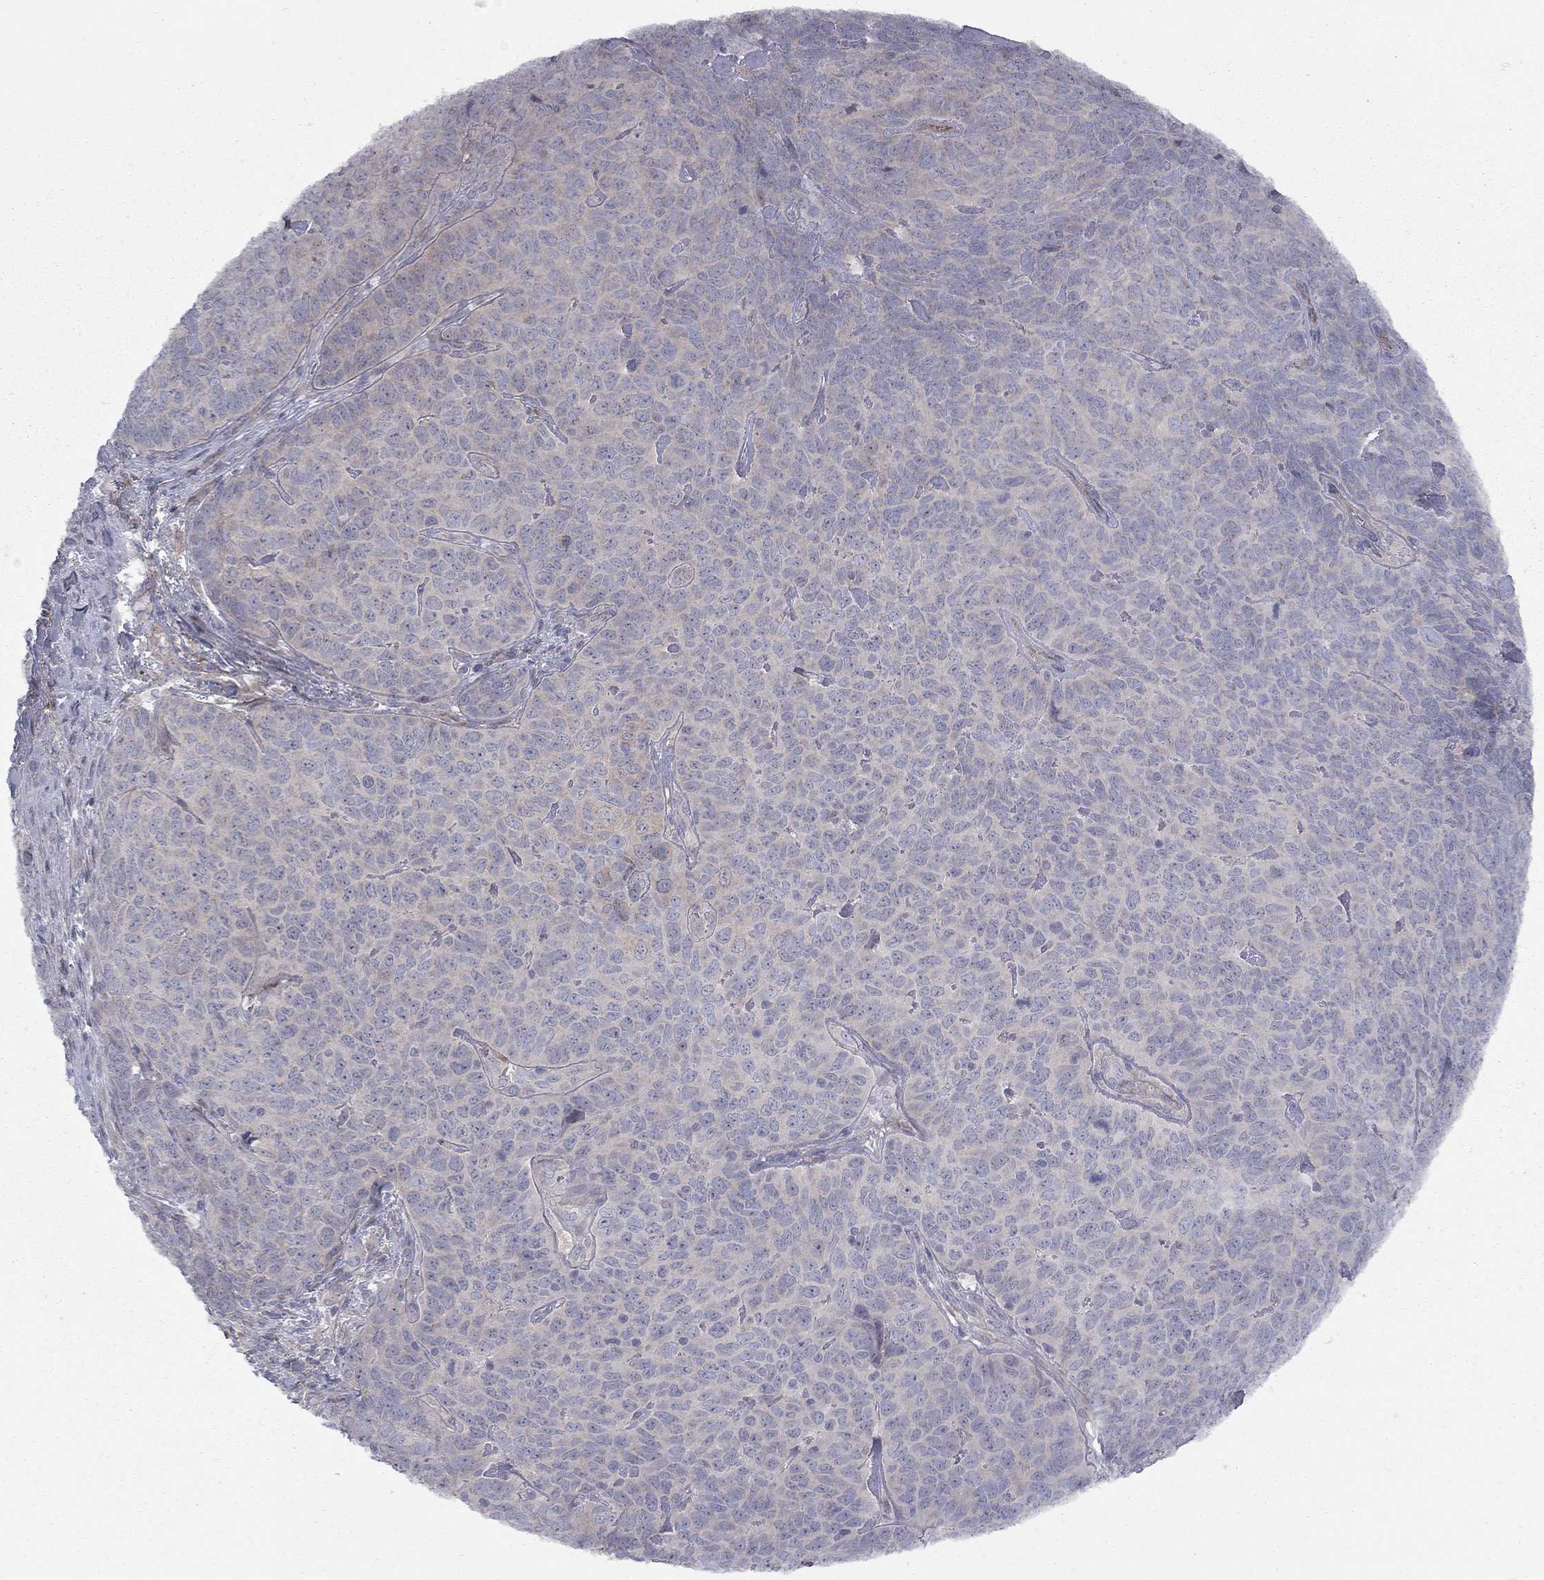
{"staining": {"intensity": "weak", "quantity": "25%-75%", "location": "cytoplasmic/membranous"}, "tissue": "skin cancer", "cell_type": "Tumor cells", "image_type": "cancer", "snomed": [{"axis": "morphology", "description": "Squamous cell carcinoma, NOS"}, {"axis": "topography", "description": "Skin"}, {"axis": "topography", "description": "Anal"}], "caption": "Immunohistochemistry (IHC) photomicrograph of human skin cancer stained for a protein (brown), which reveals low levels of weak cytoplasmic/membranous staining in about 25%-75% of tumor cells.", "gene": "DUSP7", "patient": {"sex": "female", "age": 51}}